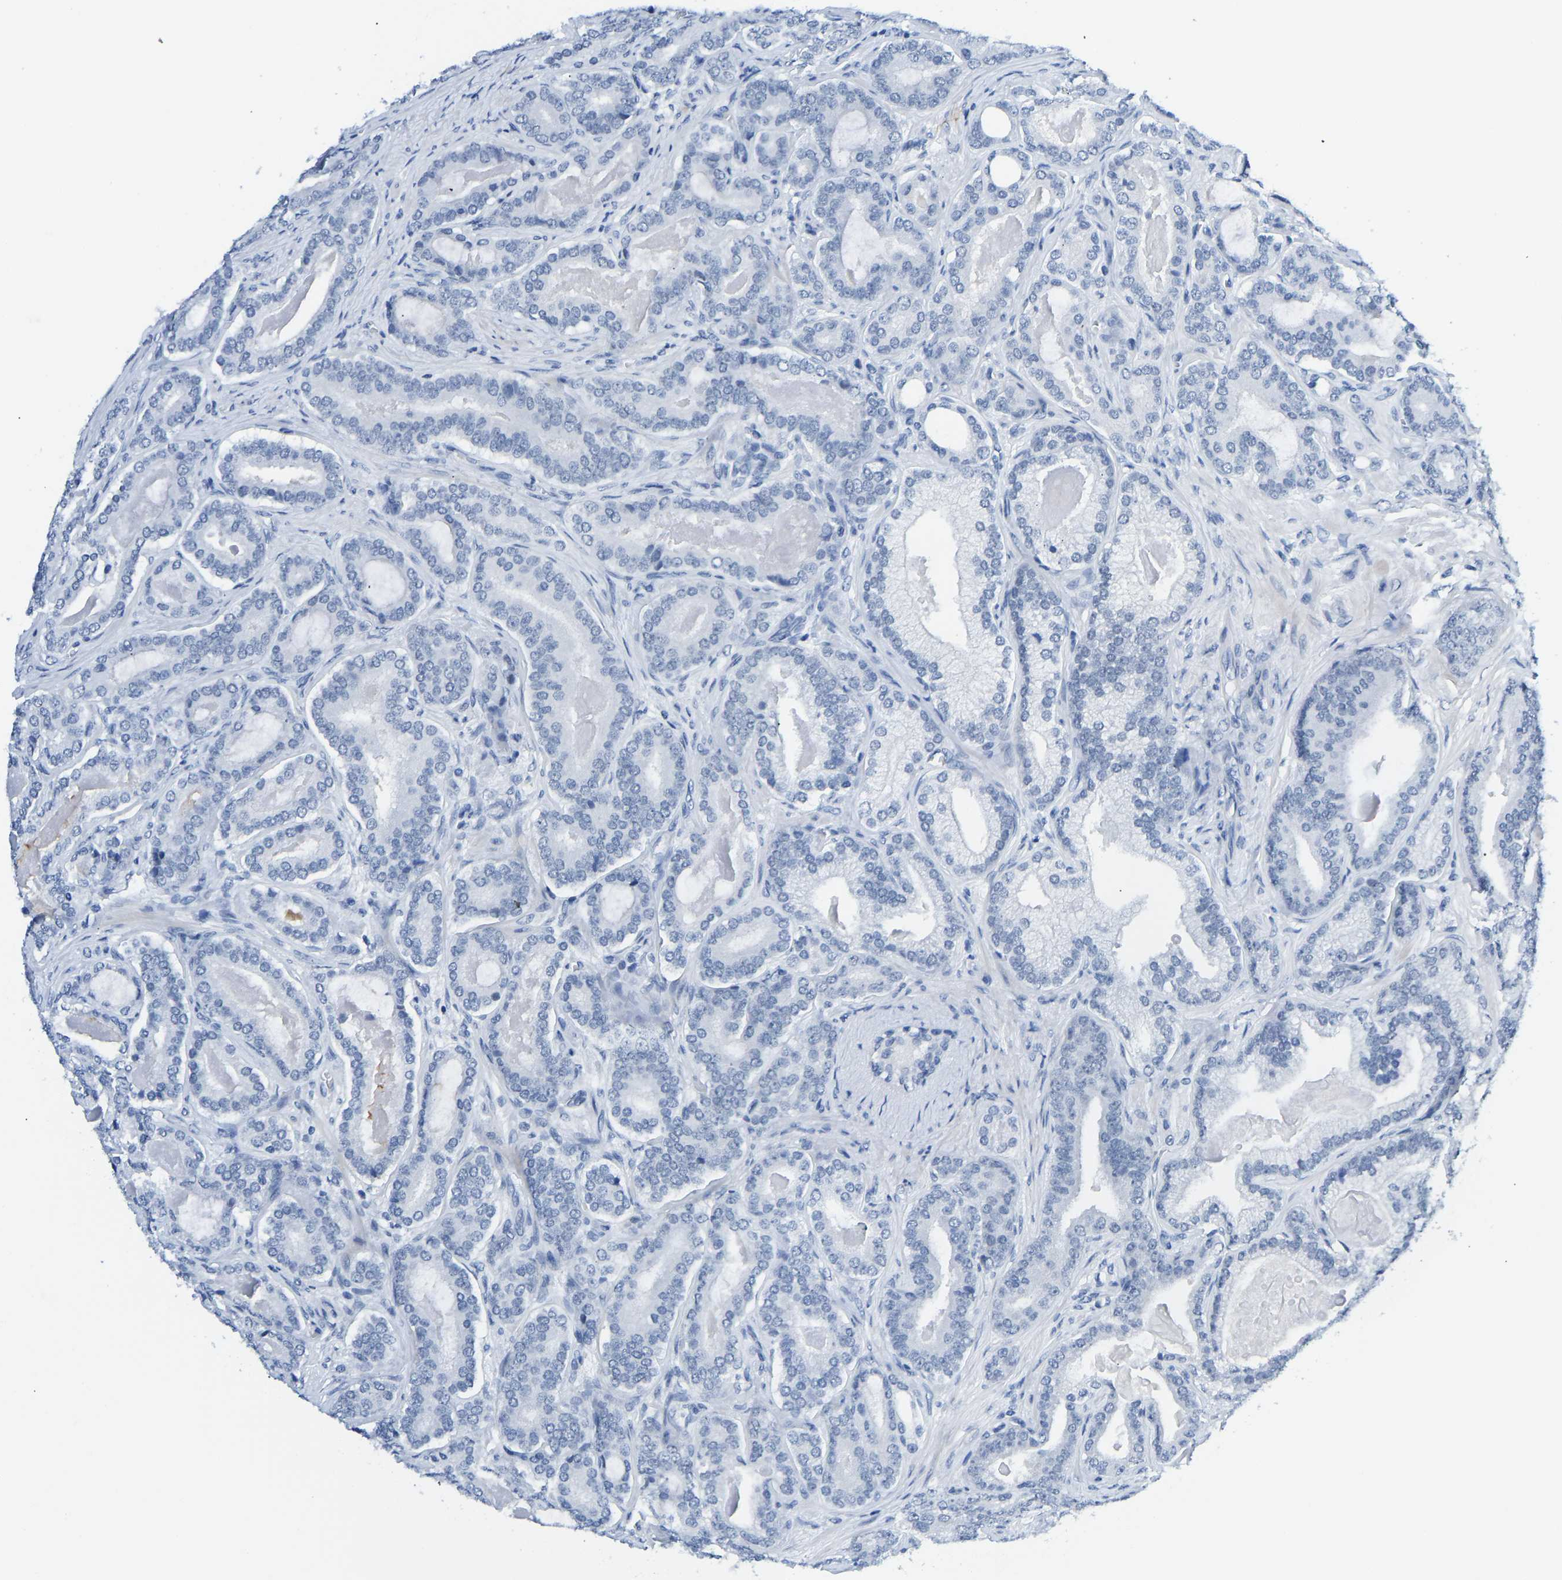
{"staining": {"intensity": "negative", "quantity": "none", "location": "none"}, "tissue": "prostate cancer", "cell_type": "Tumor cells", "image_type": "cancer", "snomed": [{"axis": "morphology", "description": "Adenocarcinoma, High grade"}, {"axis": "topography", "description": "Prostate"}], "caption": "A high-resolution micrograph shows IHC staining of prostate cancer, which reveals no significant positivity in tumor cells.", "gene": "TXNDC2", "patient": {"sex": "male", "age": 60}}